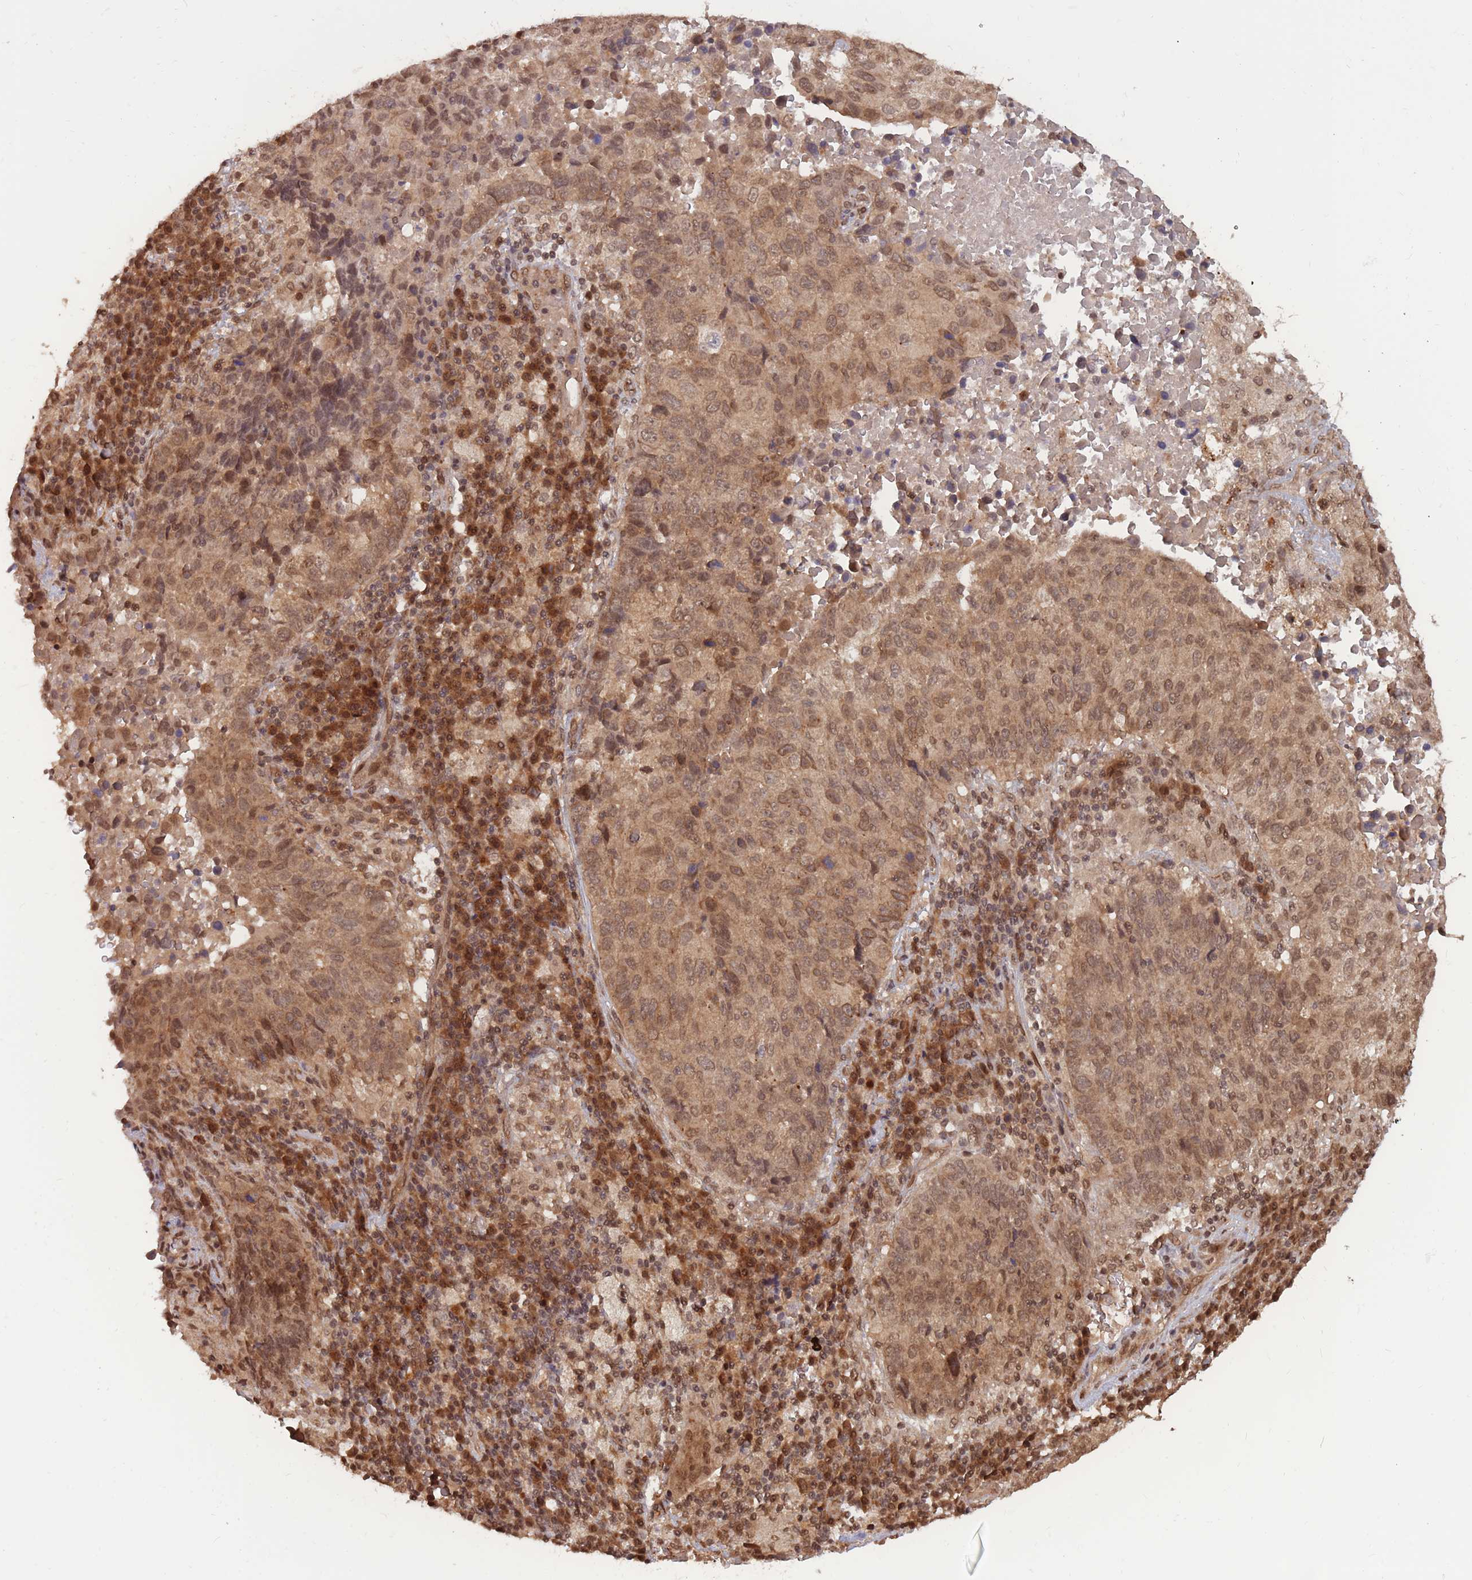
{"staining": {"intensity": "moderate", "quantity": ">75%", "location": "cytoplasmic/membranous,nuclear"}, "tissue": "lung cancer", "cell_type": "Tumor cells", "image_type": "cancer", "snomed": [{"axis": "morphology", "description": "Squamous cell carcinoma, NOS"}, {"axis": "topography", "description": "Lung"}], "caption": "Squamous cell carcinoma (lung) tissue shows moderate cytoplasmic/membranous and nuclear positivity in about >75% of tumor cells (Stains: DAB in brown, nuclei in blue, Microscopy: brightfield microscopy at high magnification).", "gene": "SRA1", "patient": {"sex": "male", "age": 73}}